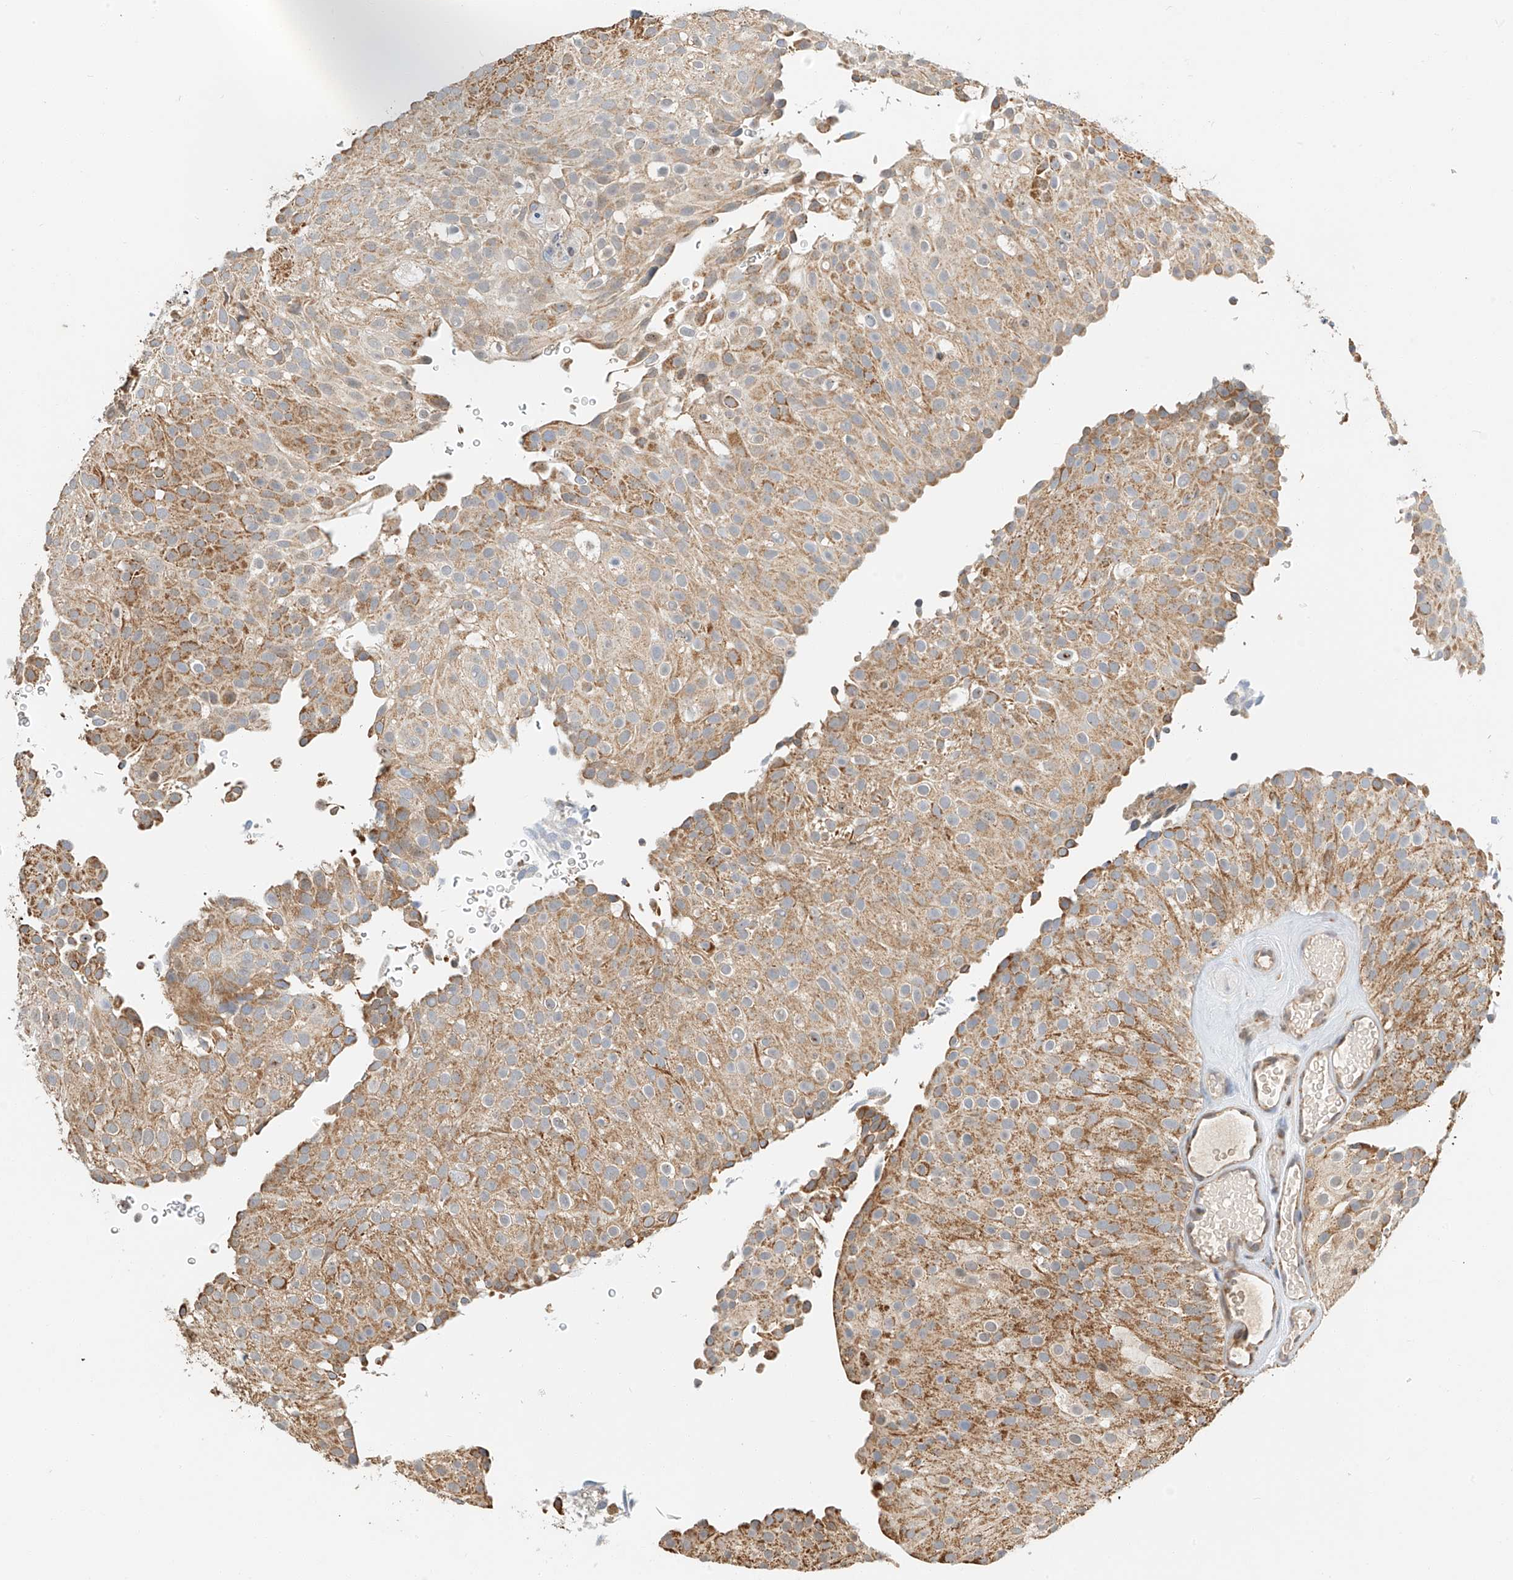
{"staining": {"intensity": "moderate", "quantity": ">75%", "location": "cytoplasmic/membranous"}, "tissue": "urothelial cancer", "cell_type": "Tumor cells", "image_type": "cancer", "snomed": [{"axis": "morphology", "description": "Urothelial carcinoma, Low grade"}, {"axis": "topography", "description": "Urinary bladder"}], "caption": "Tumor cells display medium levels of moderate cytoplasmic/membranous positivity in about >75% of cells in urothelial cancer. The protein is stained brown, and the nuclei are stained in blue (DAB IHC with brightfield microscopy, high magnification).", "gene": "YIPF7", "patient": {"sex": "male", "age": 78}}